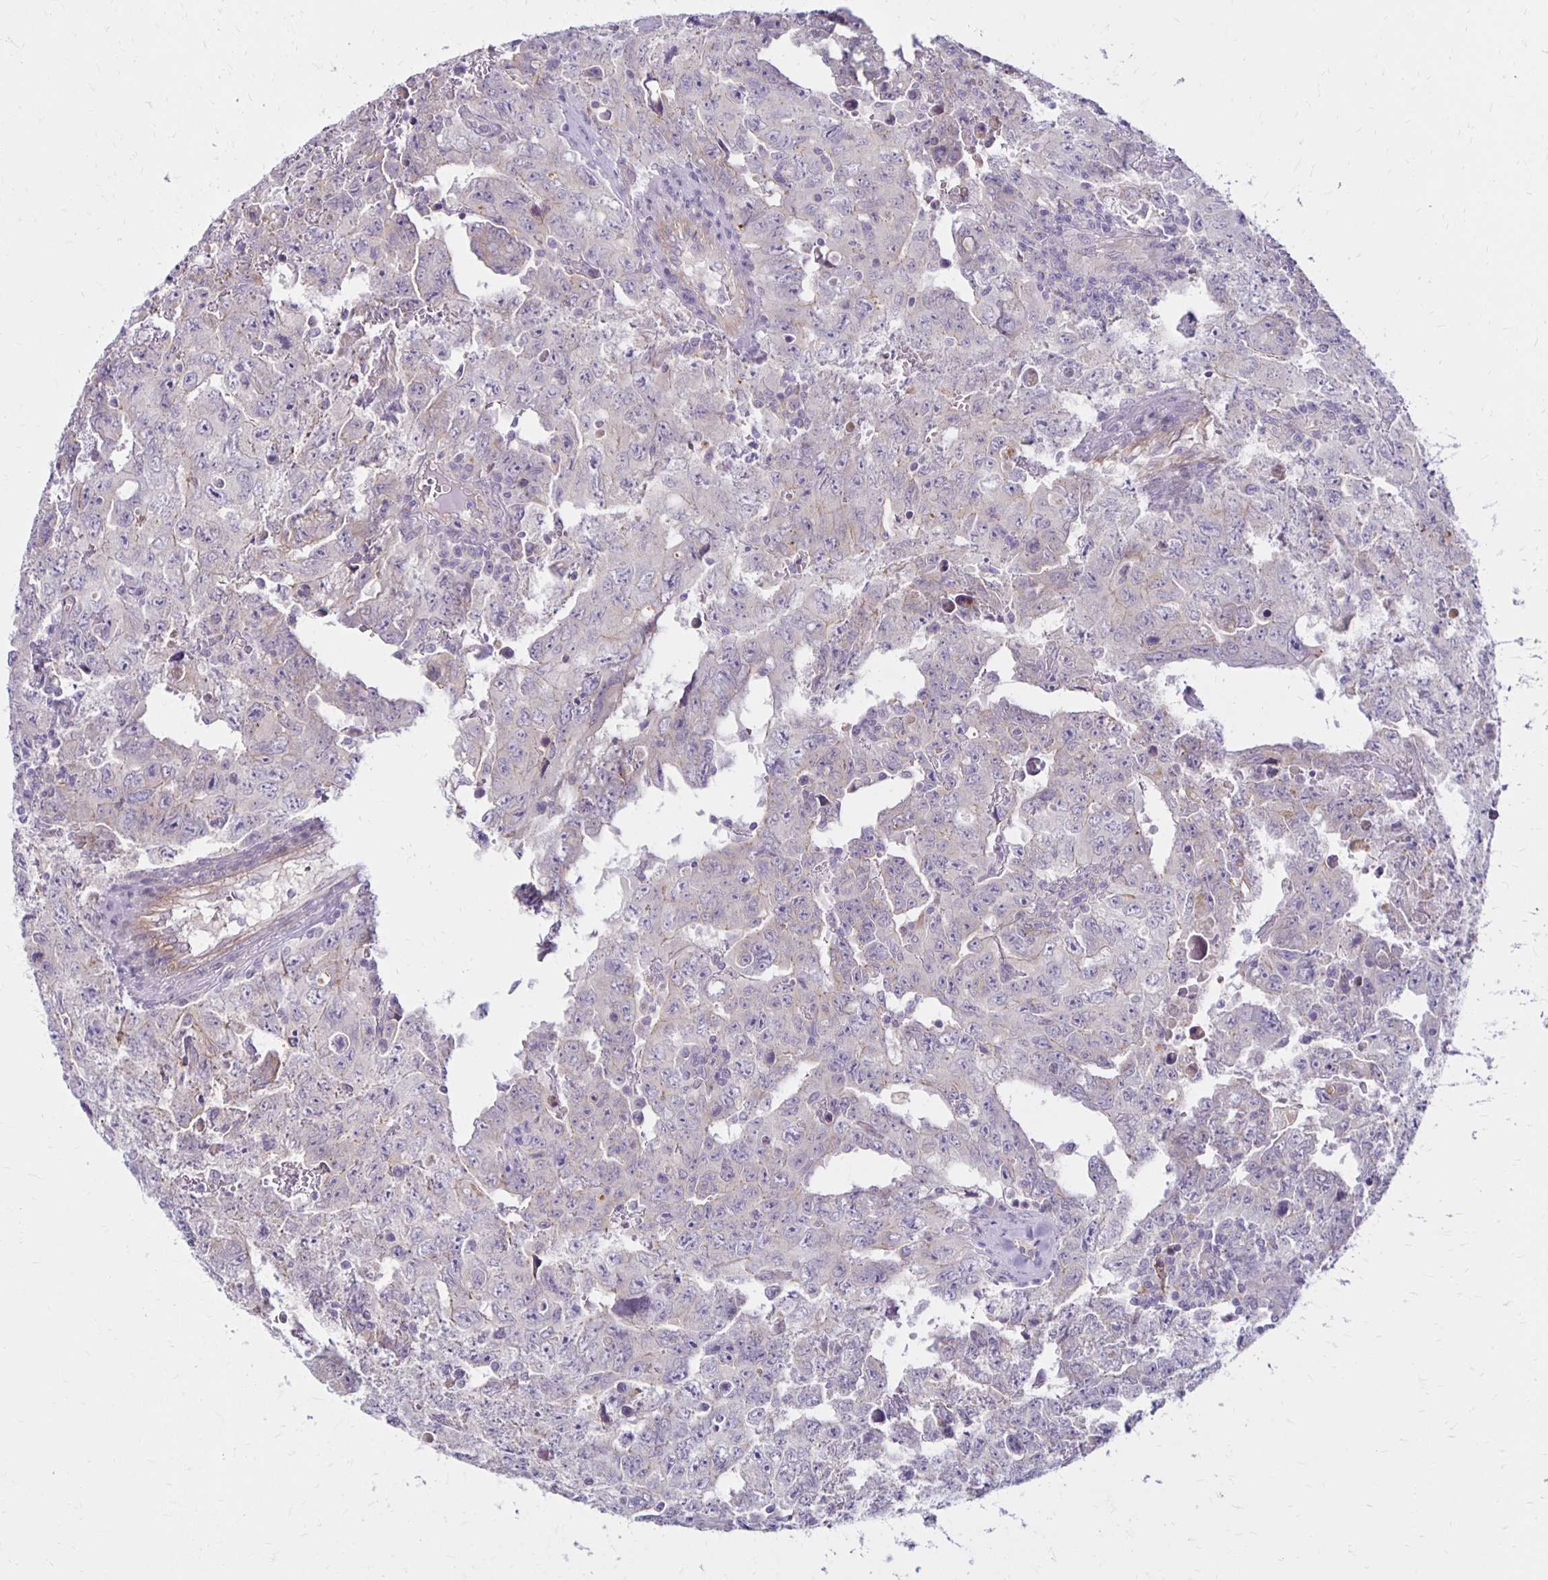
{"staining": {"intensity": "negative", "quantity": "none", "location": "none"}, "tissue": "testis cancer", "cell_type": "Tumor cells", "image_type": "cancer", "snomed": [{"axis": "morphology", "description": "Carcinoma, Embryonal, NOS"}, {"axis": "topography", "description": "Testis"}], "caption": "Image shows no significant protein positivity in tumor cells of testis cancer (embryonal carcinoma).", "gene": "KATNBL1", "patient": {"sex": "male", "age": 24}}